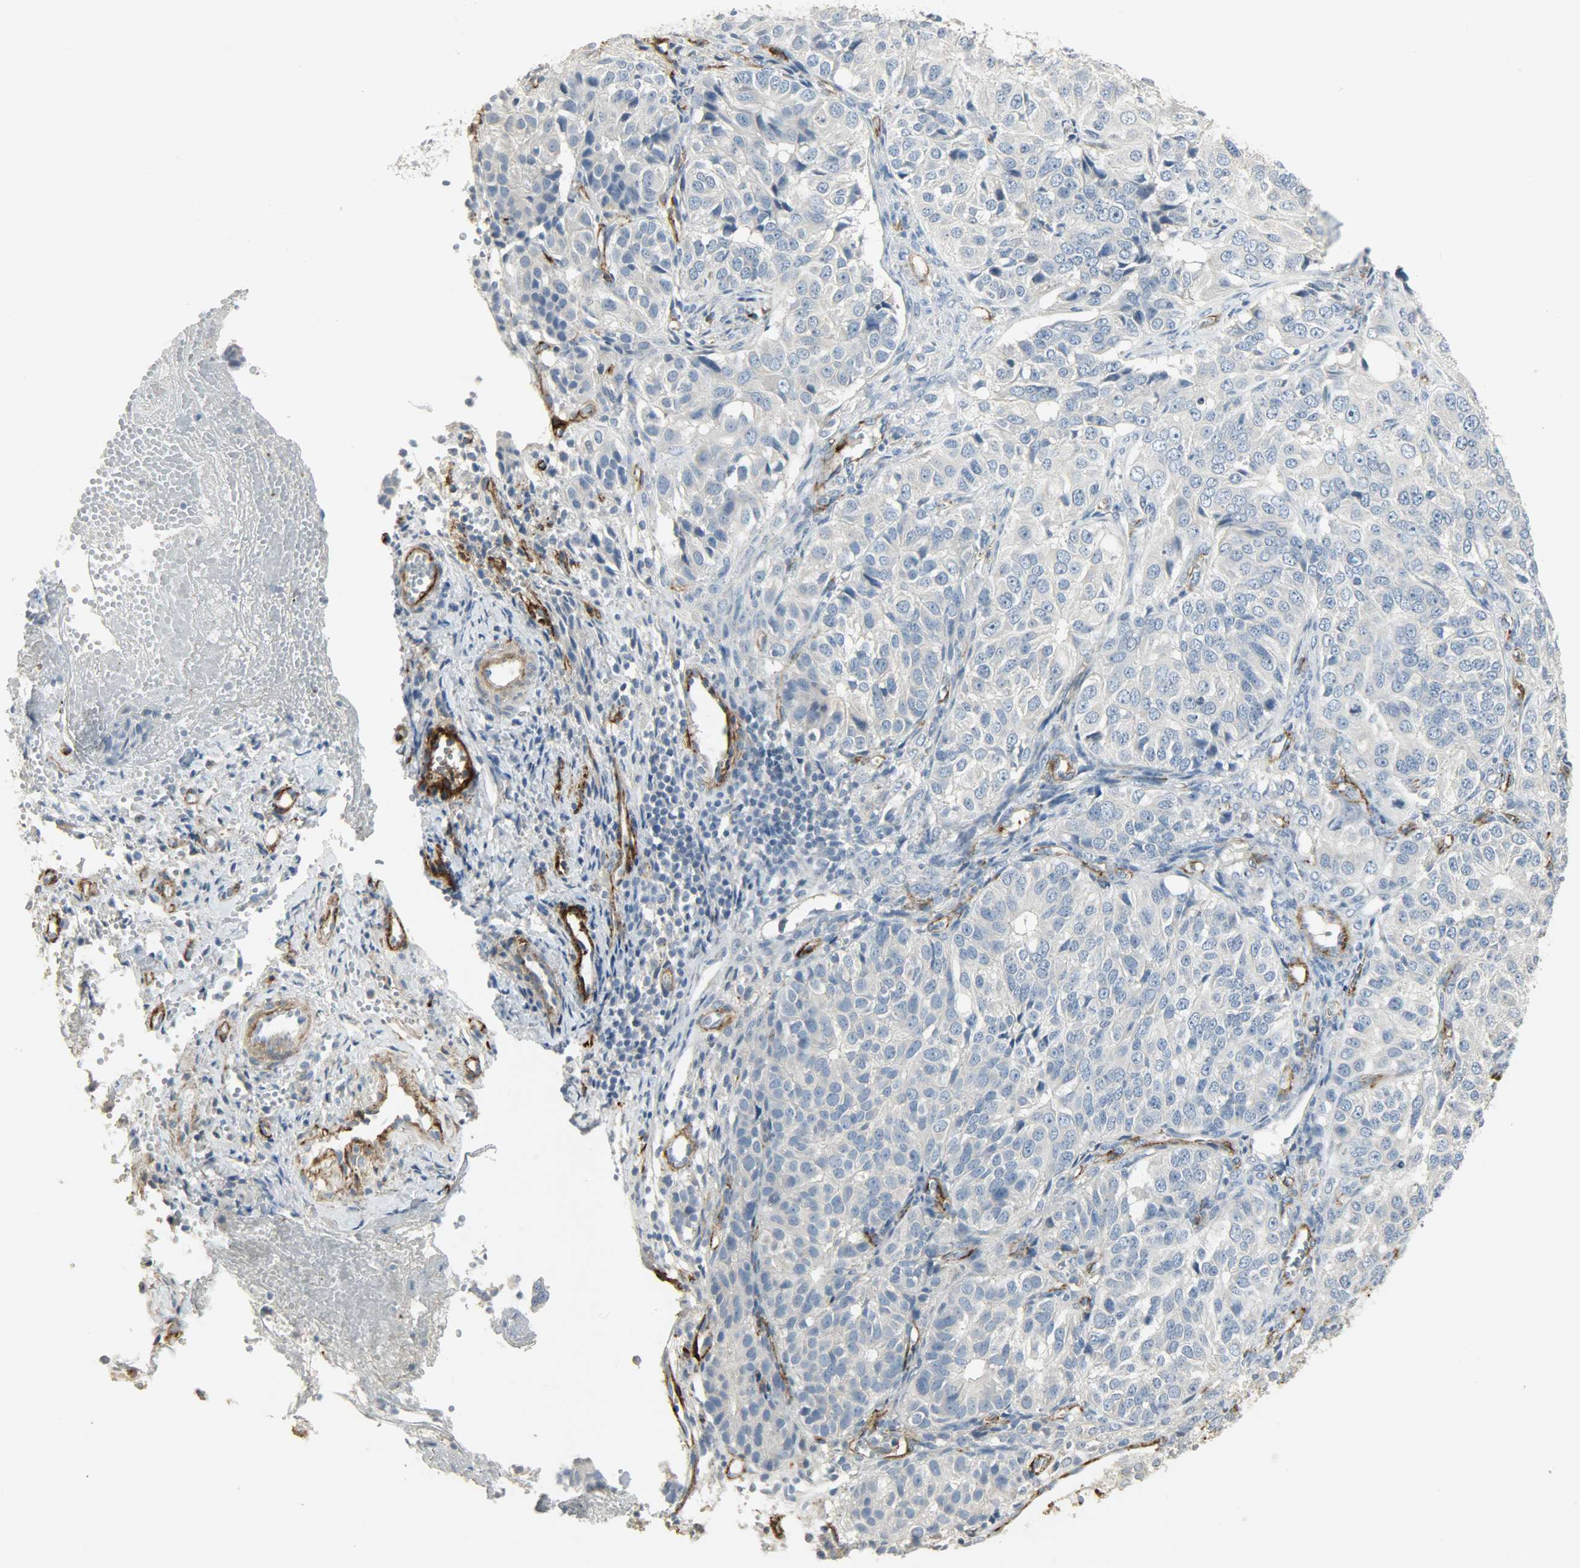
{"staining": {"intensity": "negative", "quantity": "none", "location": "none"}, "tissue": "ovarian cancer", "cell_type": "Tumor cells", "image_type": "cancer", "snomed": [{"axis": "morphology", "description": "Carcinoma, endometroid"}, {"axis": "topography", "description": "Ovary"}], "caption": "Tumor cells show no significant staining in ovarian endometroid carcinoma. The staining is performed using DAB brown chromogen with nuclei counter-stained in using hematoxylin.", "gene": "ENPEP", "patient": {"sex": "female", "age": 51}}